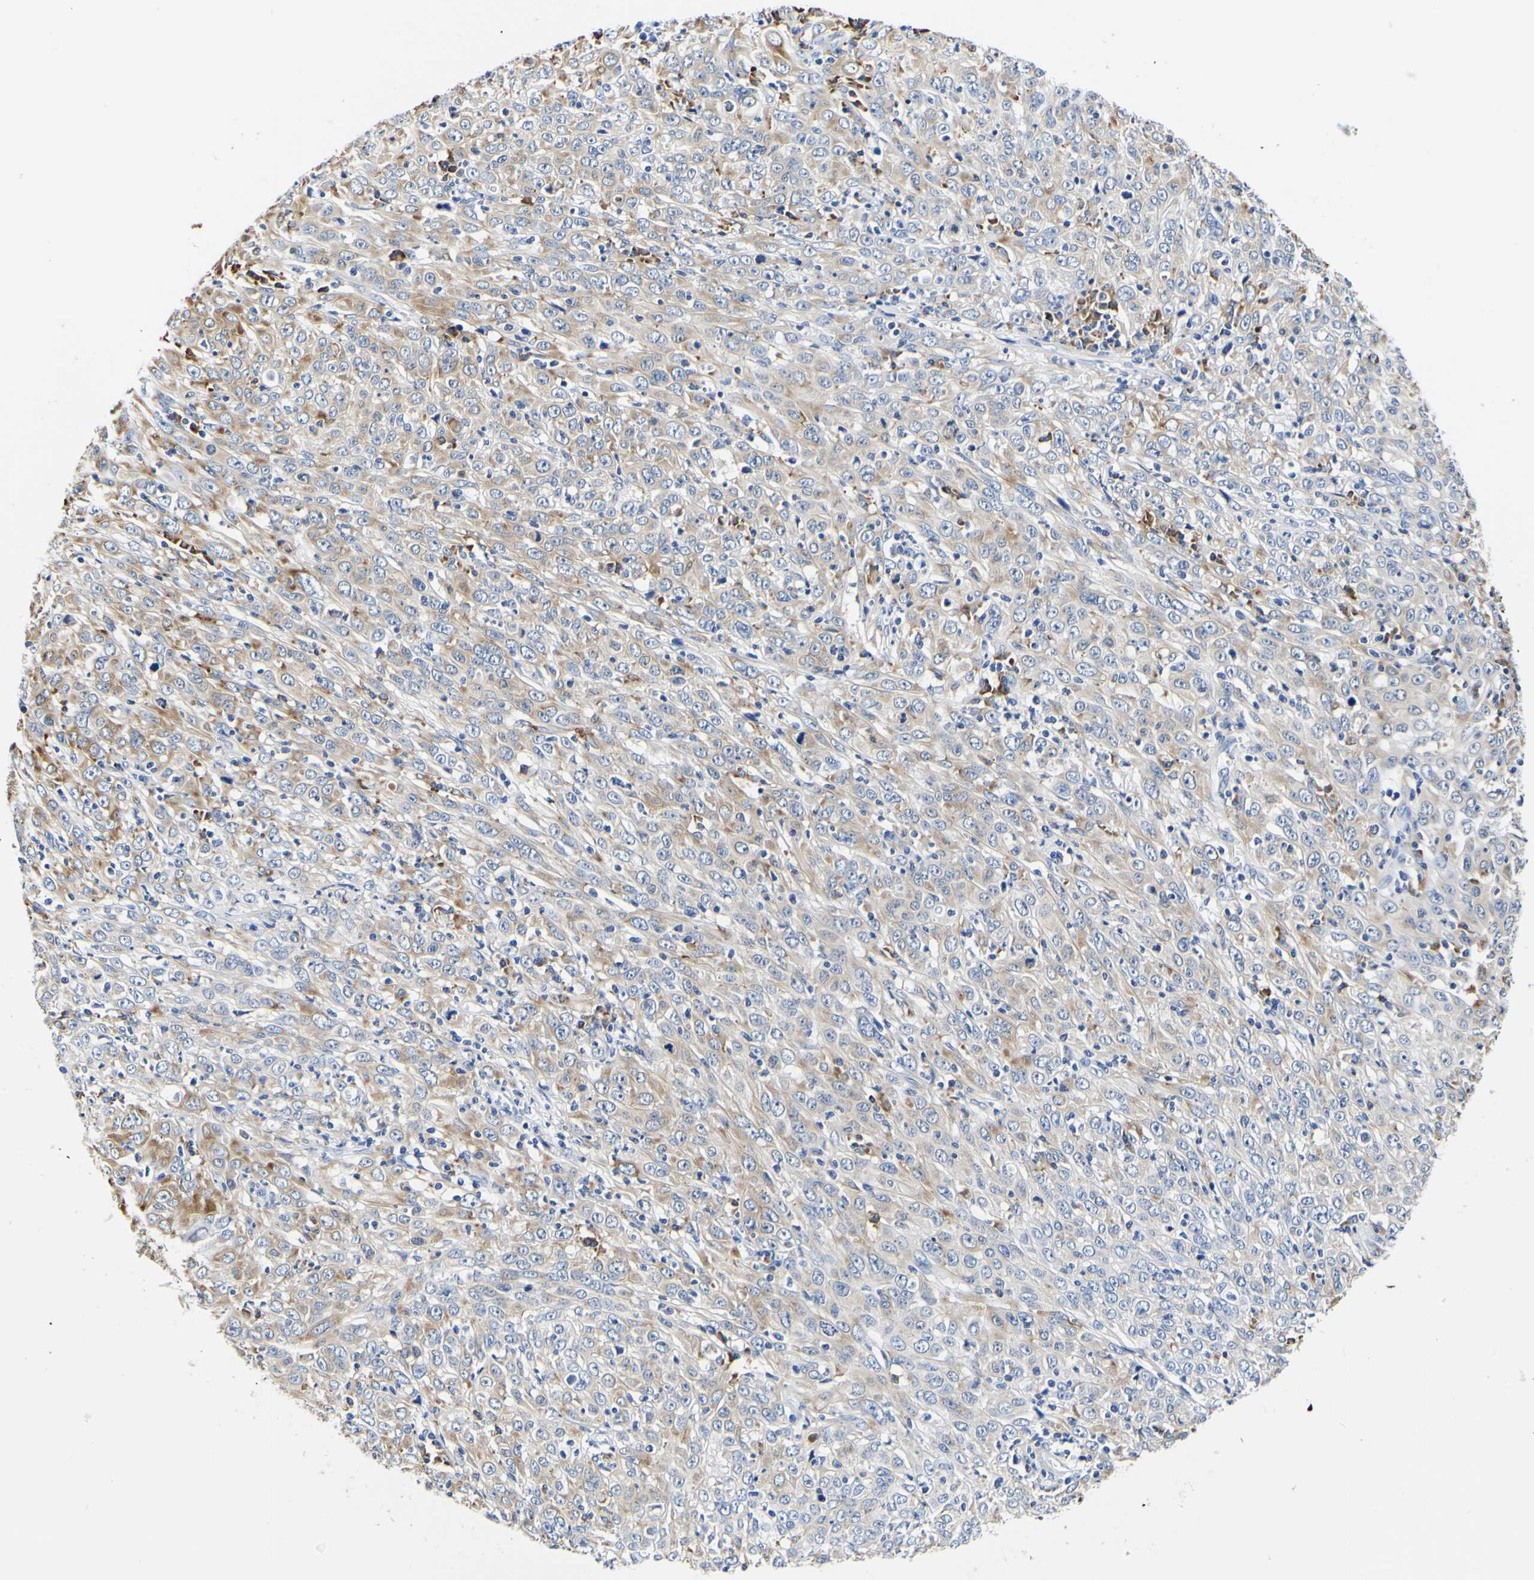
{"staining": {"intensity": "weak", "quantity": ">75%", "location": "cytoplasmic/membranous"}, "tissue": "cervical cancer", "cell_type": "Tumor cells", "image_type": "cancer", "snomed": [{"axis": "morphology", "description": "Squamous cell carcinoma, NOS"}, {"axis": "topography", "description": "Cervix"}], "caption": "Protein analysis of cervical cancer (squamous cell carcinoma) tissue demonstrates weak cytoplasmic/membranous expression in about >75% of tumor cells. The staining was performed using DAB to visualize the protein expression in brown, while the nuclei were stained in blue with hematoxylin (Magnification: 20x).", "gene": "P4HB", "patient": {"sex": "female", "age": 46}}